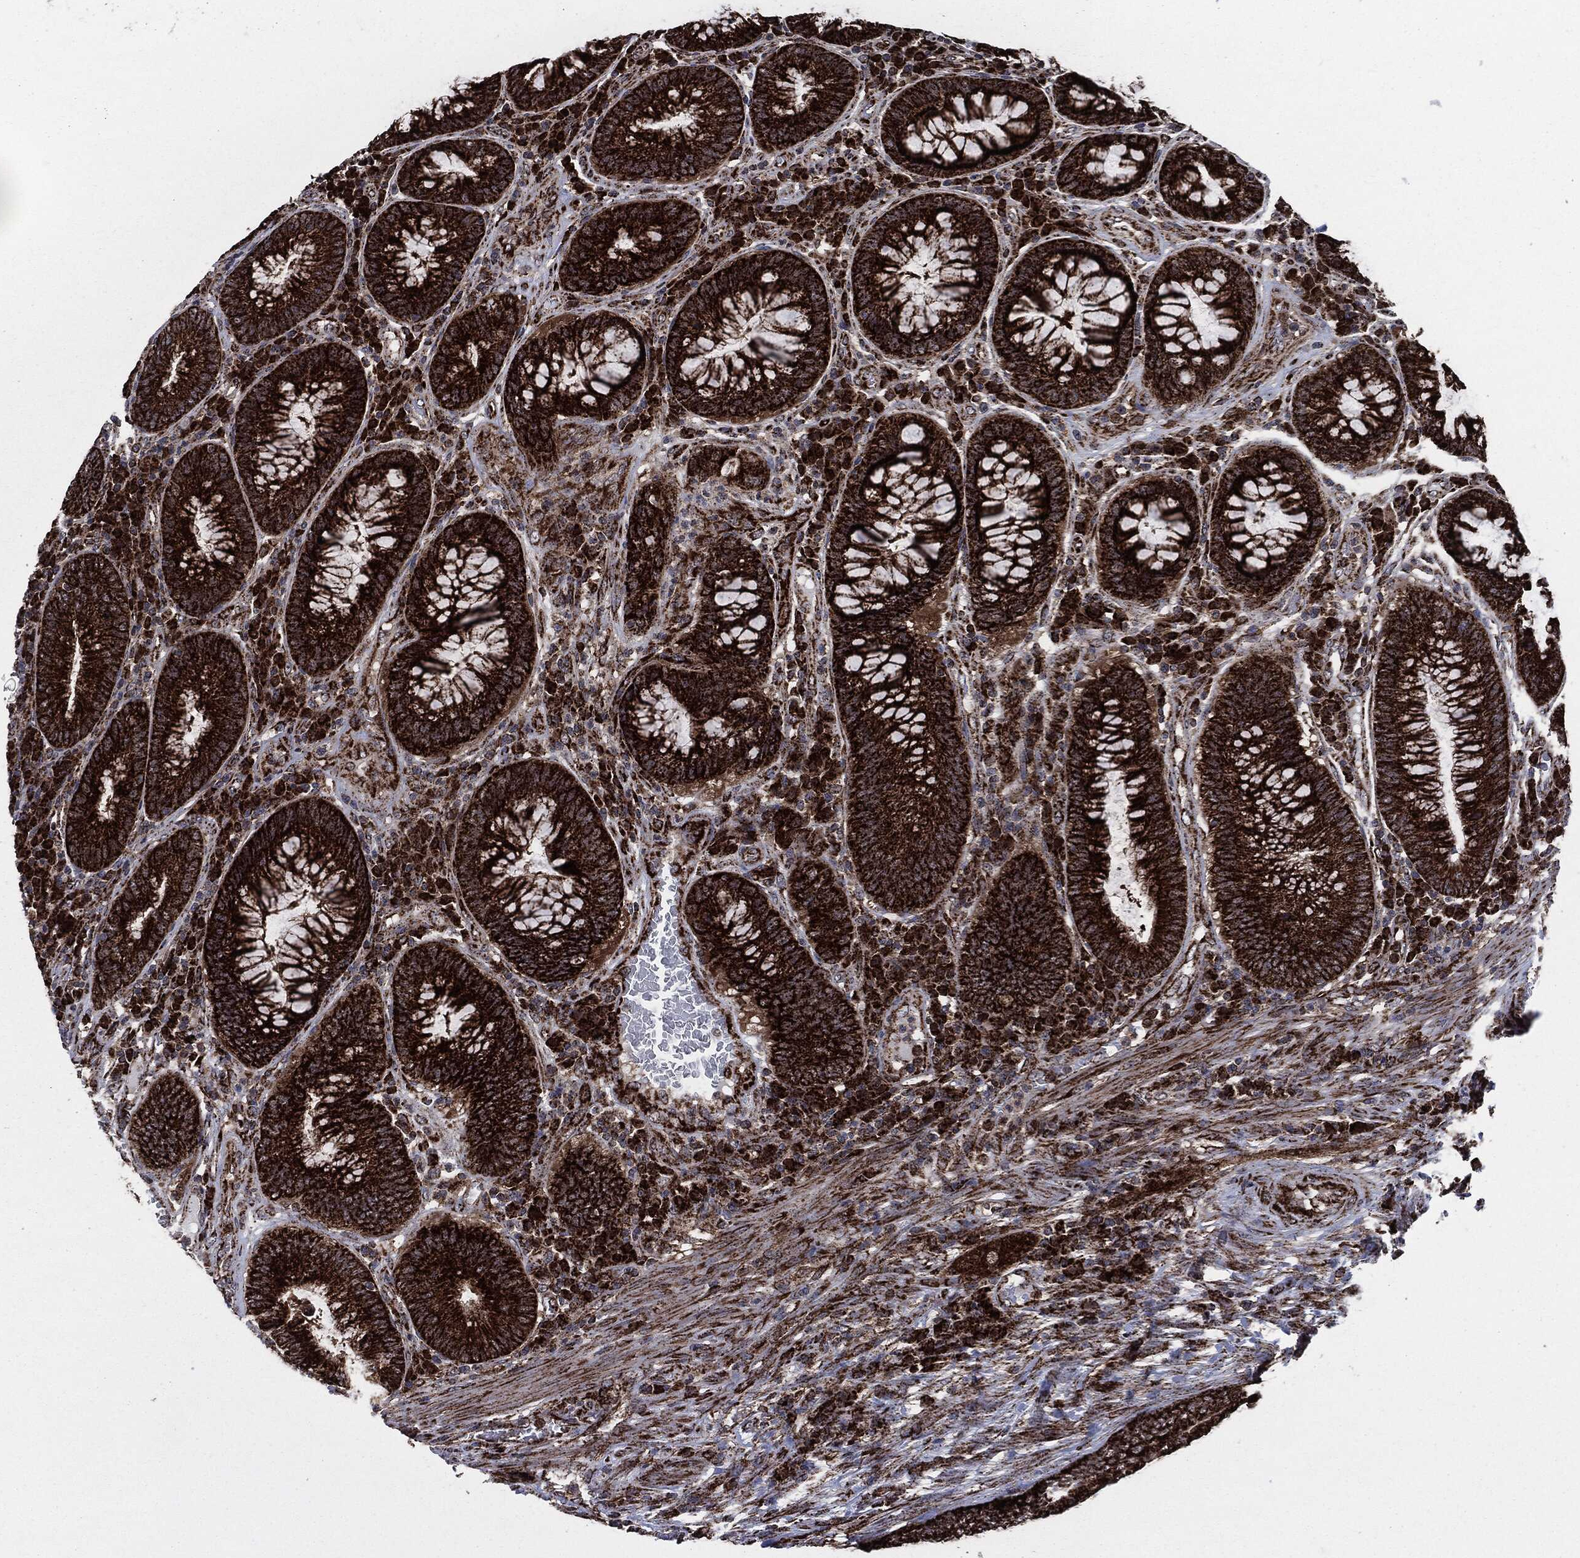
{"staining": {"intensity": "strong", "quantity": ">75%", "location": "cytoplasmic/membranous"}, "tissue": "colorectal cancer", "cell_type": "Tumor cells", "image_type": "cancer", "snomed": [{"axis": "morphology", "description": "Adenocarcinoma, NOS"}, {"axis": "topography", "description": "Colon"}], "caption": "Colorectal cancer stained with immunohistochemistry reveals strong cytoplasmic/membranous staining in about >75% of tumor cells. (IHC, brightfield microscopy, high magnification).", "gene": "FH", "patient": {"sex": "female", "age": 67}}